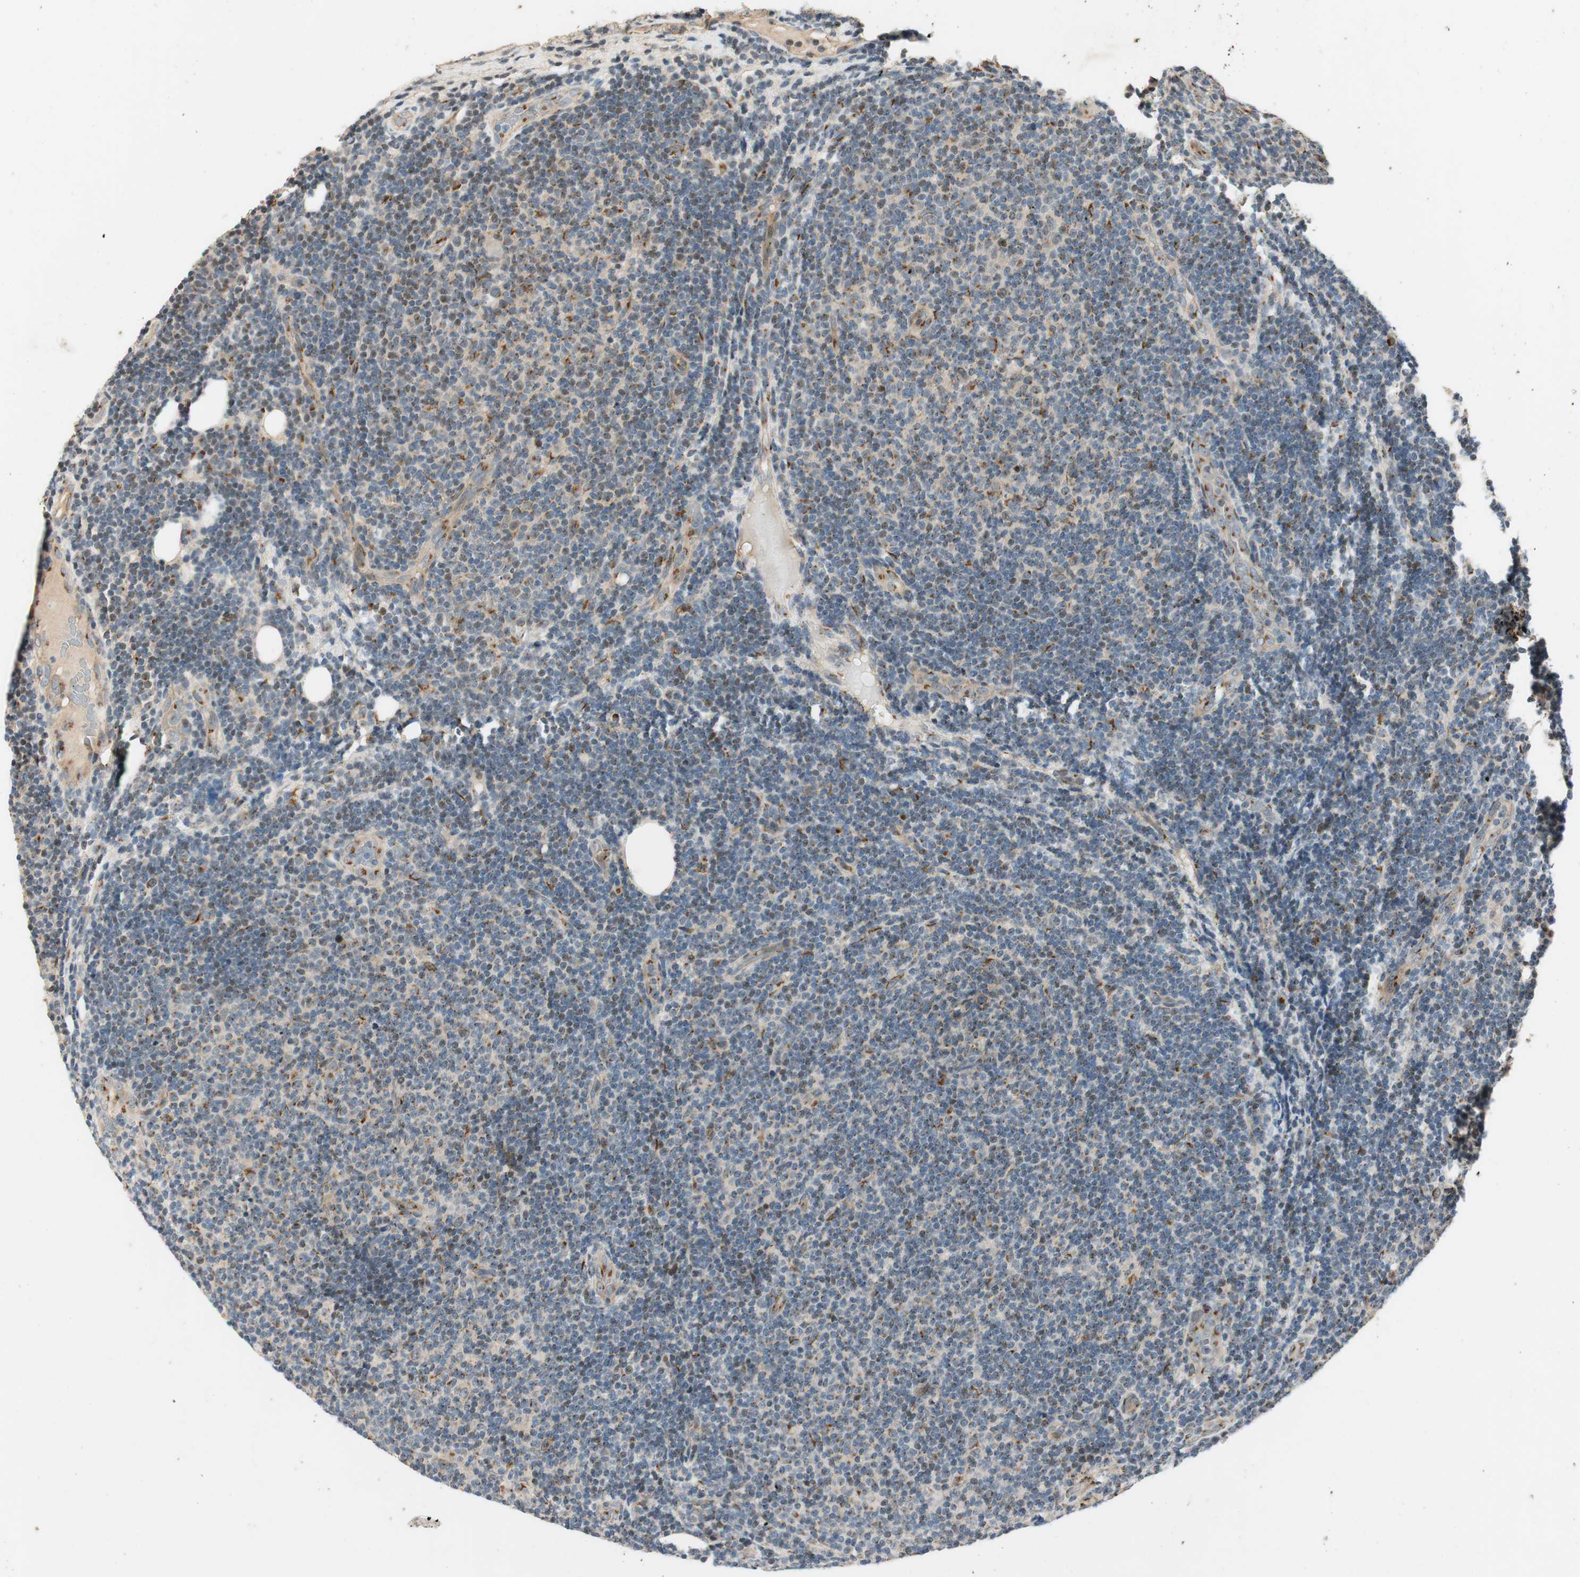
{"staining": {"intensity": "weak", "quantity": "<25%", "location": "cytoplasmic/membranous"}, "tissue": "lymphoma", "cell_type": "Tumor cells", "image_type": "cancer", "snomed": [{"axis": "morphology", "description": "Malignant lymphoma, non-Hodgkin's type, Low grade"}, {"axis": "topography", "description": "Lymph node"}], "caption": "Tumor cells show no significant protein expression in lymphoma. (Brightfield microscopy of DAB immunohistochemistry at high magnification).", "gene": "NEO1", "patient": {"sex": "male", "age": 83}}